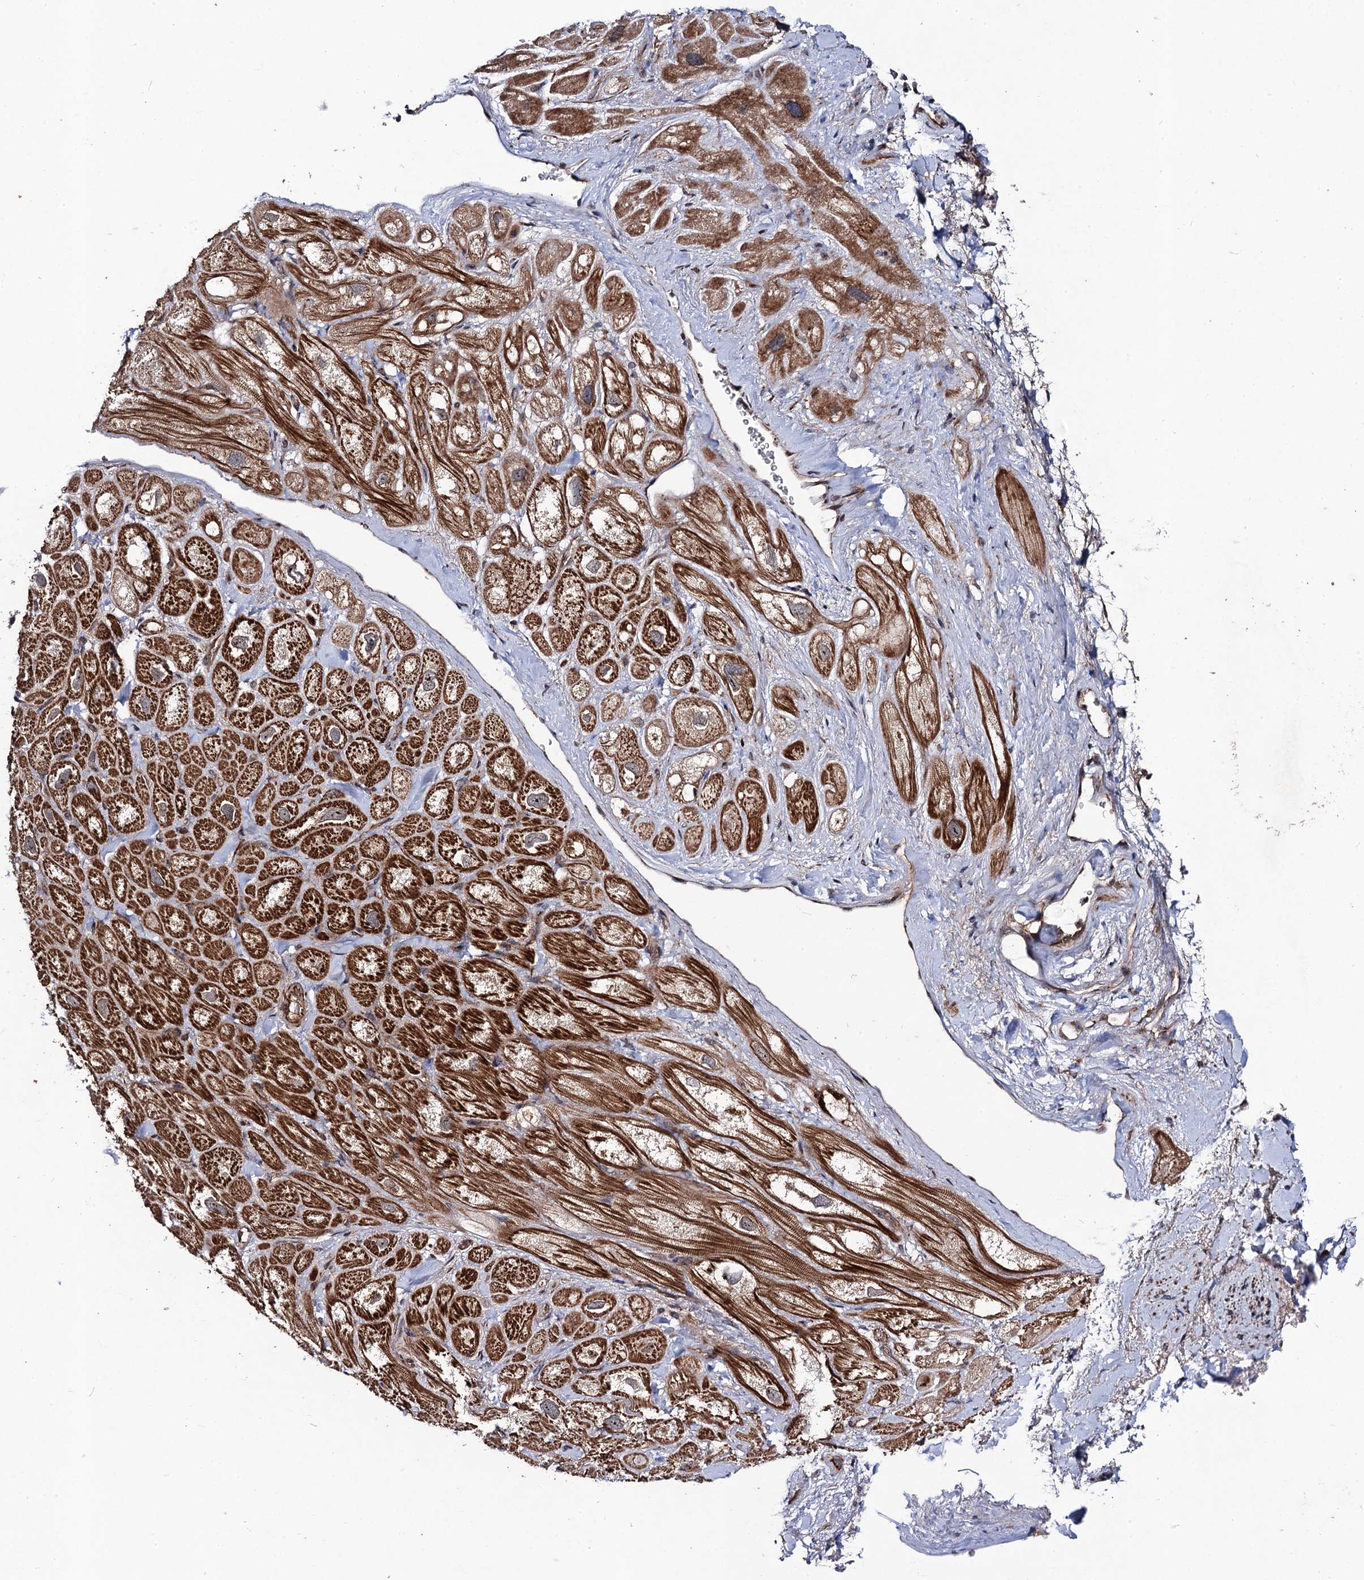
{"staining": {"intensity": "strong", "quantity": ">75%", "location": "cytoplasmic/membranous"}, "tissue": "heart muscle", "cell_type": "Cardiomyocytes", "image_type": "normal", "snomed": [{"axis": "morphology", "description": "Normal tissue, NOS"}, {"axis": "topography", "description": "Heart"}], "caption": "DAB (3,3'-diaminobenzidine) immunohistochemical staining of unremarkable heart muscle exhibits strong cytoplasmic/membranous protein staining in approximately >75% of cardiomyocytes. Using DAB (brown) and hematoxylin (blue) stains, captured at high magnification using brightfield microscopy.", "gene": "KXD1", "patient": {"sex": "male", "age": 49}}